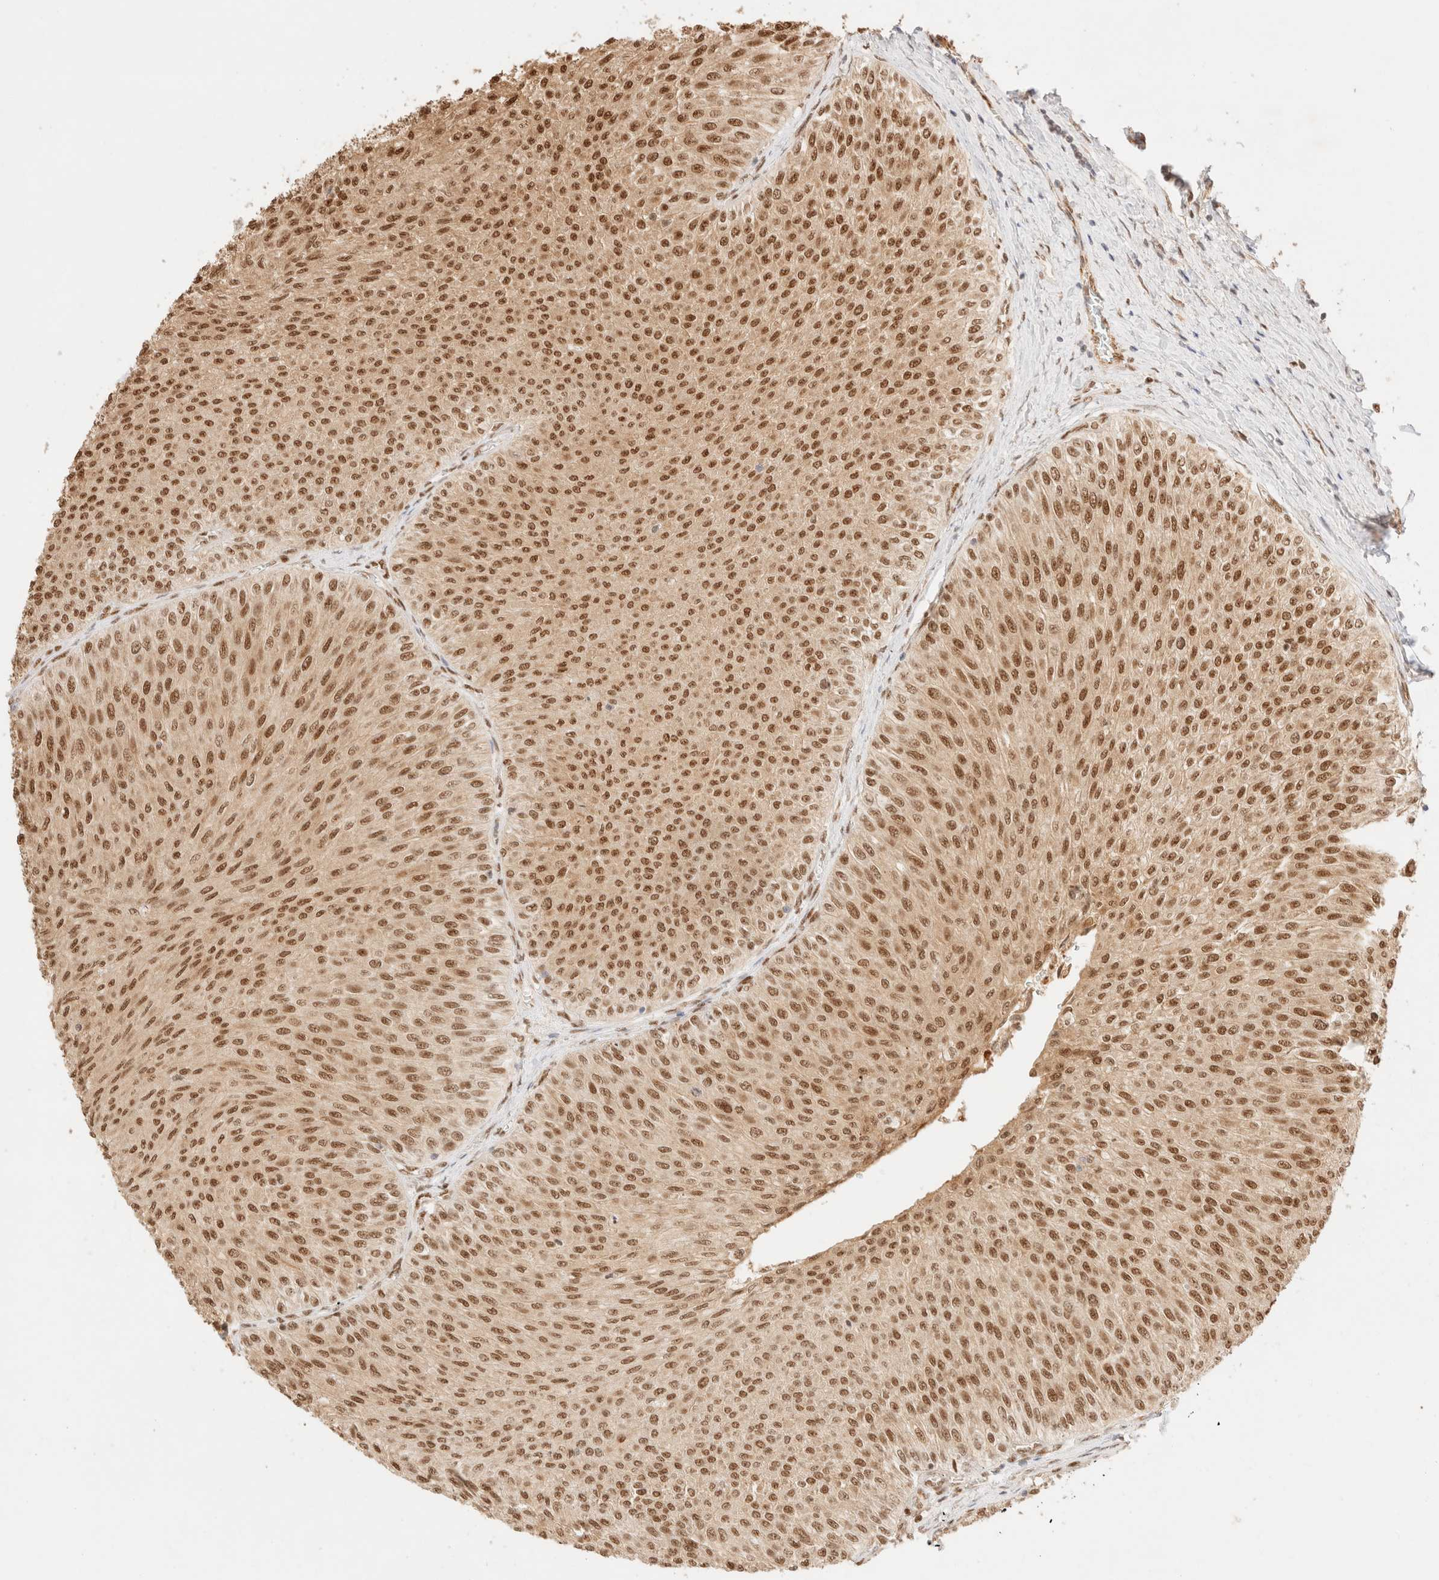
{"staining": {"intensity": "moderate", "quantity": ">75%", "location": "nuclear"}, "tissue": "urothelial cancer", "cell_type": "Tumor cells", "image_type": "cancer", "snomed": [{"axis": "morphology", "description": "Urothelial carcinoma, Low grade"}, {"axis": "topography", "description": "Urinary bladder"}], "caption": "IHC micrograph of neoplastic tissue: low-grade urothelial carcinoma stained using immunohistochemistry (IHC) reveals medium levels of moderate protein expression localized specifically in the nuclear of tumor cells, appearing as a nuclear brown color.", "gene": "ZNF768", "patient": {"sex": "male", "age": 78}}